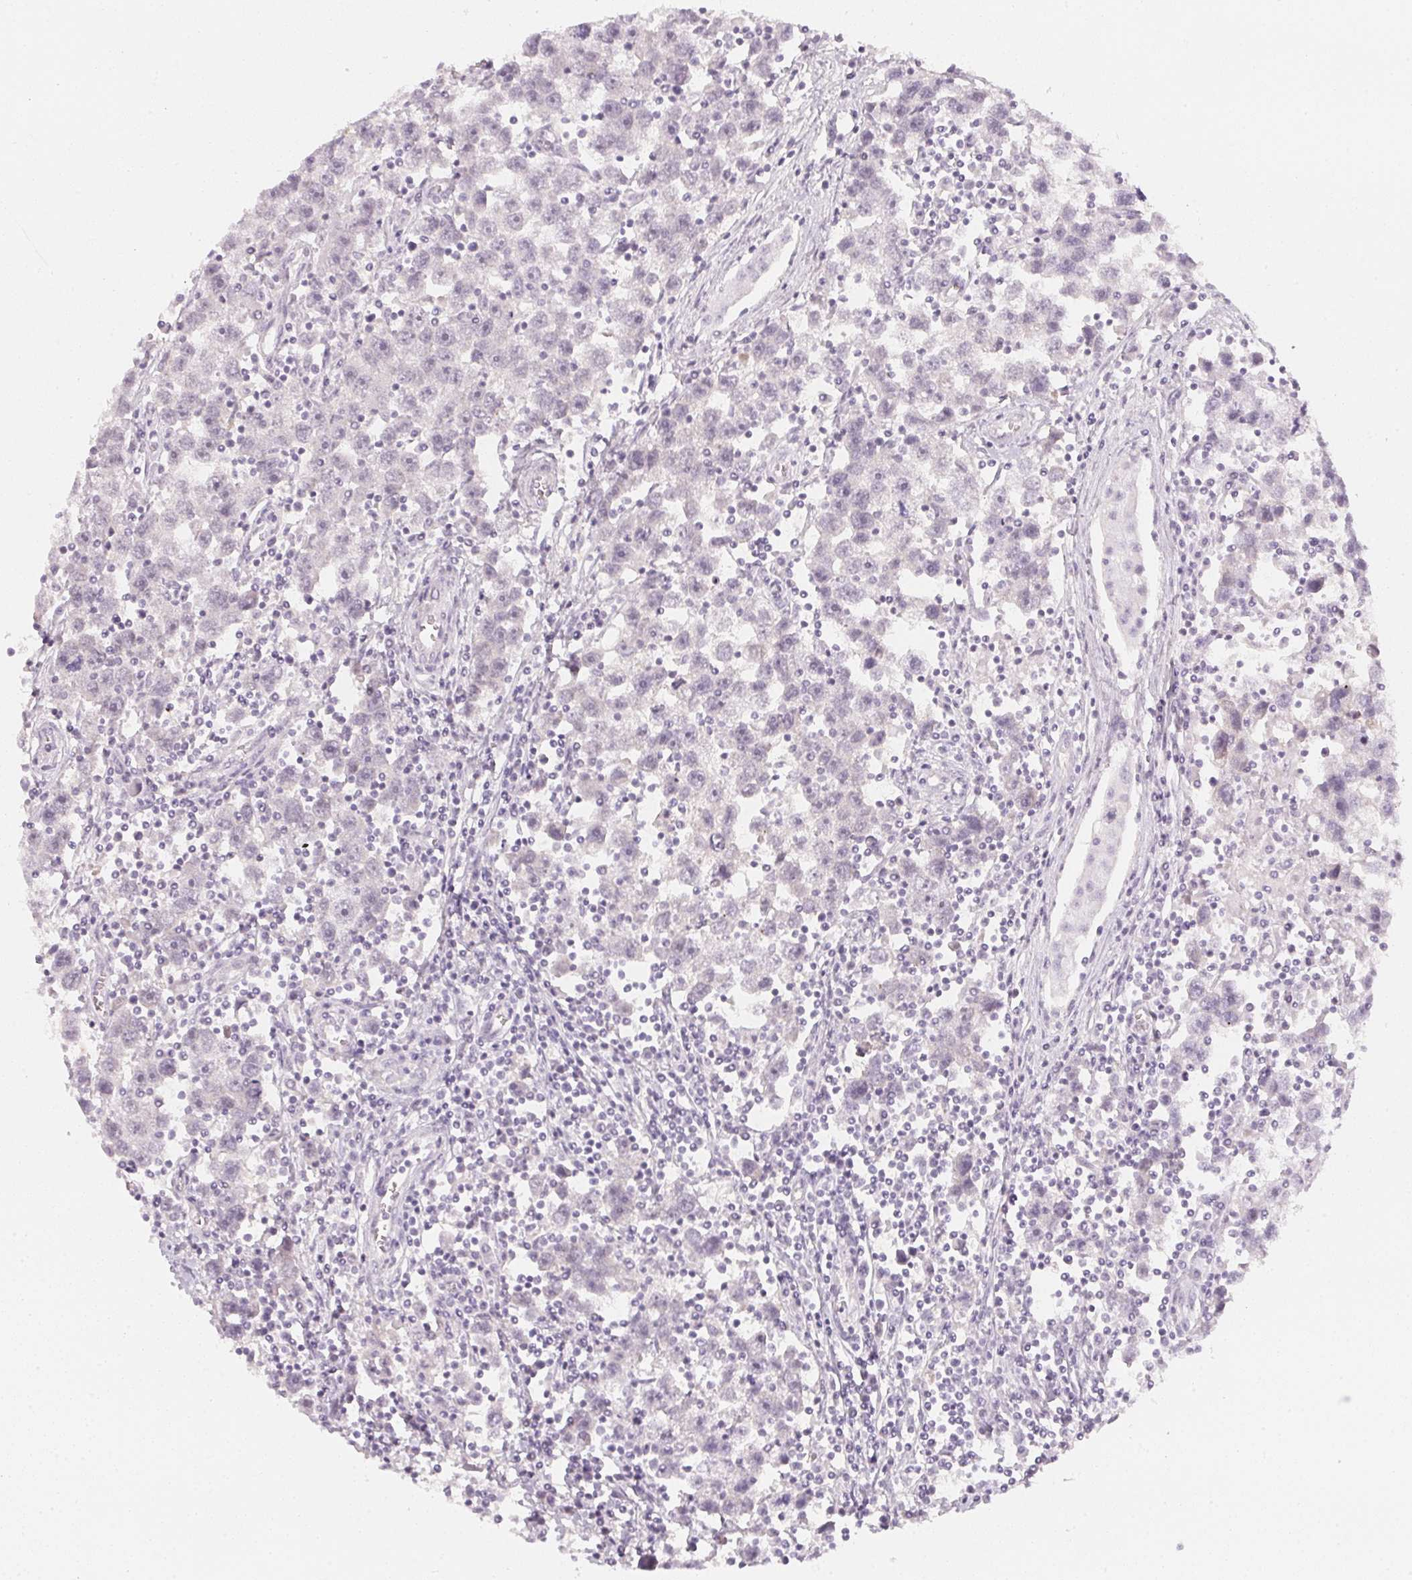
{"staining": {"intensity": "negative", "quantity": "none", "location": "none"}, "tissue": "testis cancer", "cell_type": "Tumor cells", "image_type": "cancer", "snomed": [{"axis": "morphology", "description": "Seminoma, NOS"}, {"axis": "topography", "description": "Testis"}], "caption": "The immunohistochemistry photomicrograph has no significant positivity in tumor cells of seminoma (testis) tissue.", "gene": "CFAP276", "patient": {"sex": "male", "age": 30}}